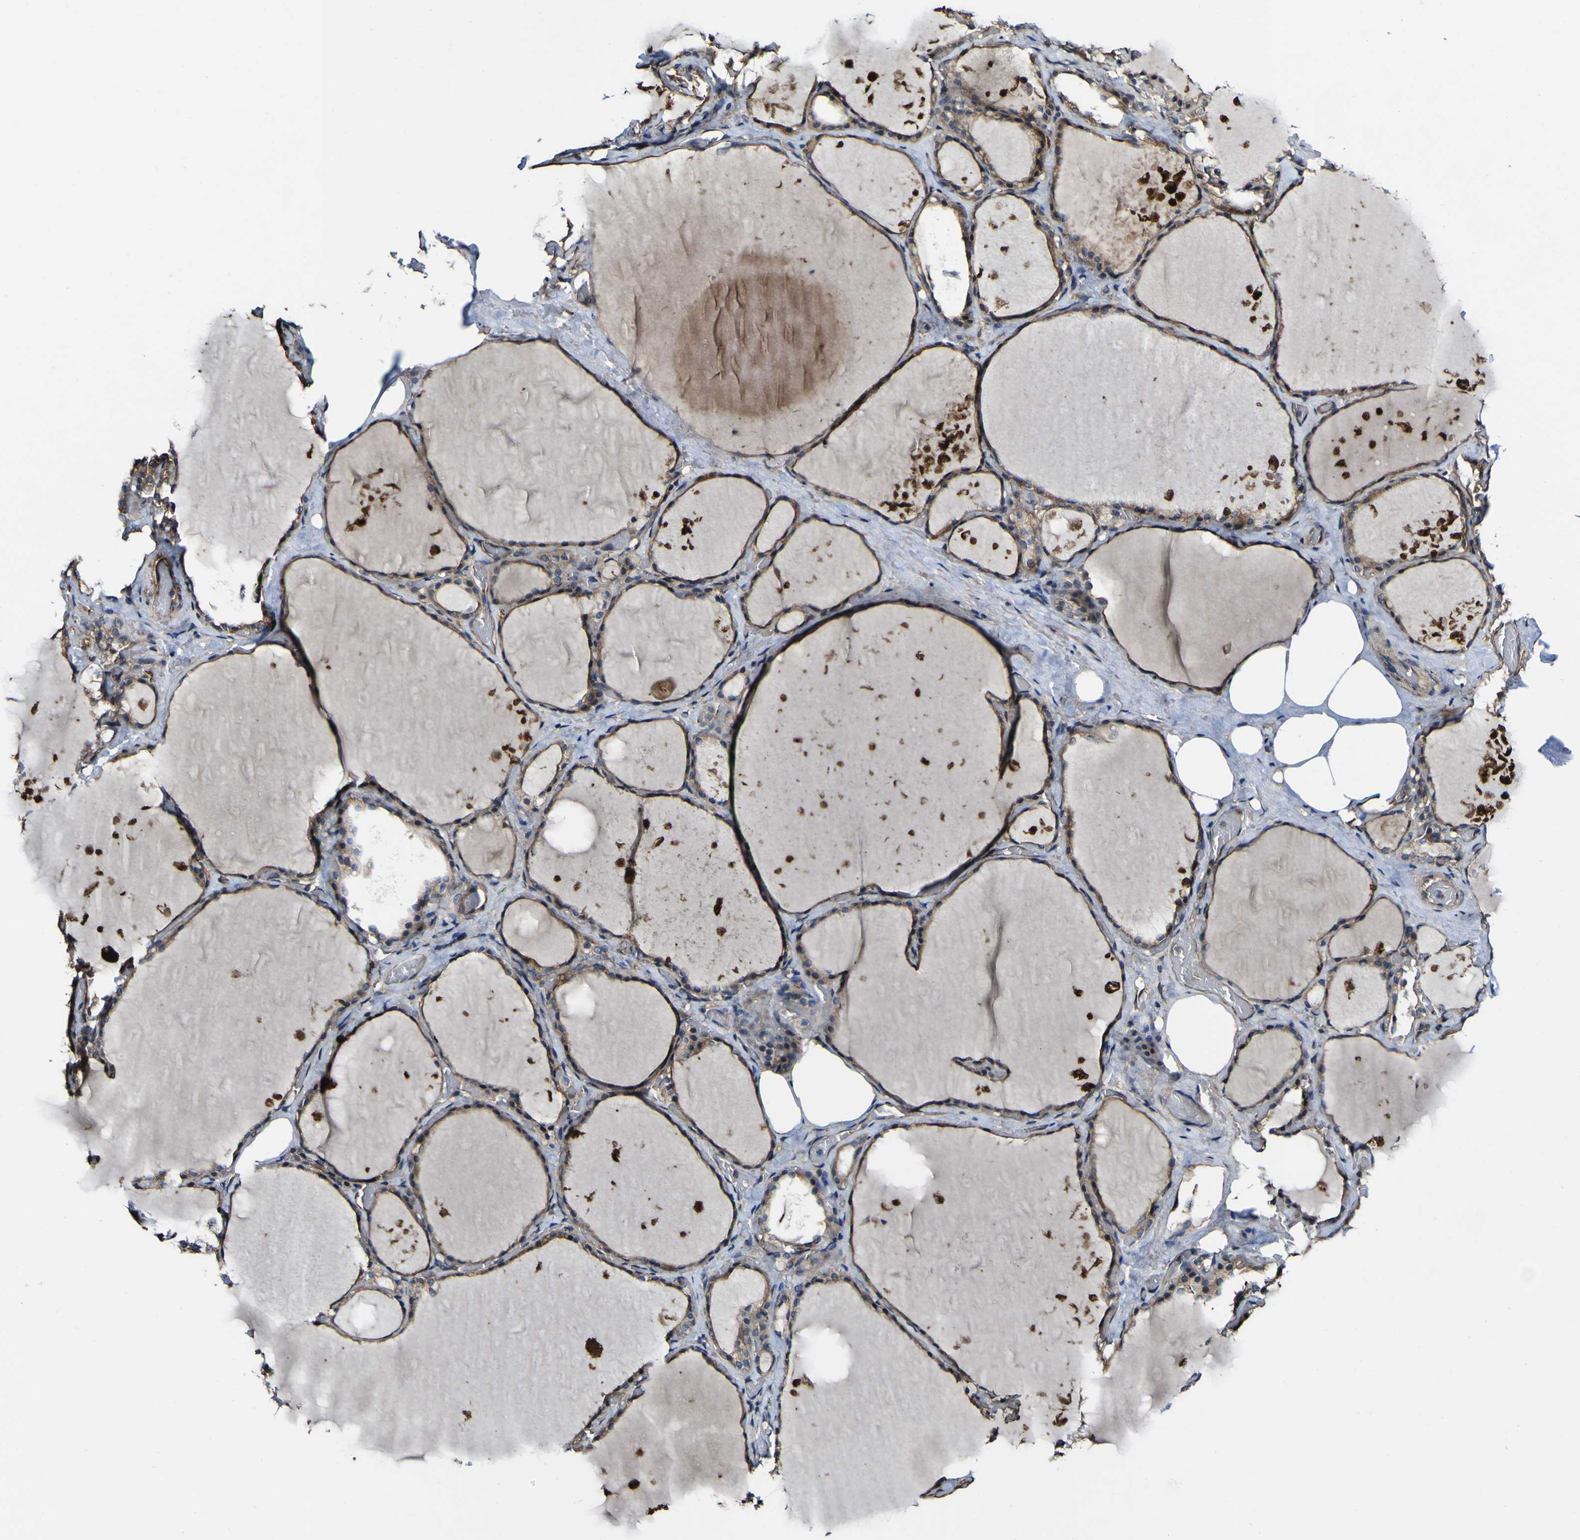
{"staining": {"intensity": "moderate", "quantity": ">75%", "location": "cytoplasmic/membranous"}, "tissue": "thyroid gland", "cell_type": "Glandular cells", "image_type": "normal", "snomed": [{"axis": "morphology", "description": "Normal tissue, NOS"}, {"axis": "topography", "description": "Thyroid gland"}], "caption": "This histopathology image exhibits immunohistochemistry staining of unremarkable human thyroid gland, with medium moderate cytoplasmic/membranous expression in approximately >75% of glandular cells.", "gene": "NAALADL2", "patient": {"sex": "male", "age": 61}}